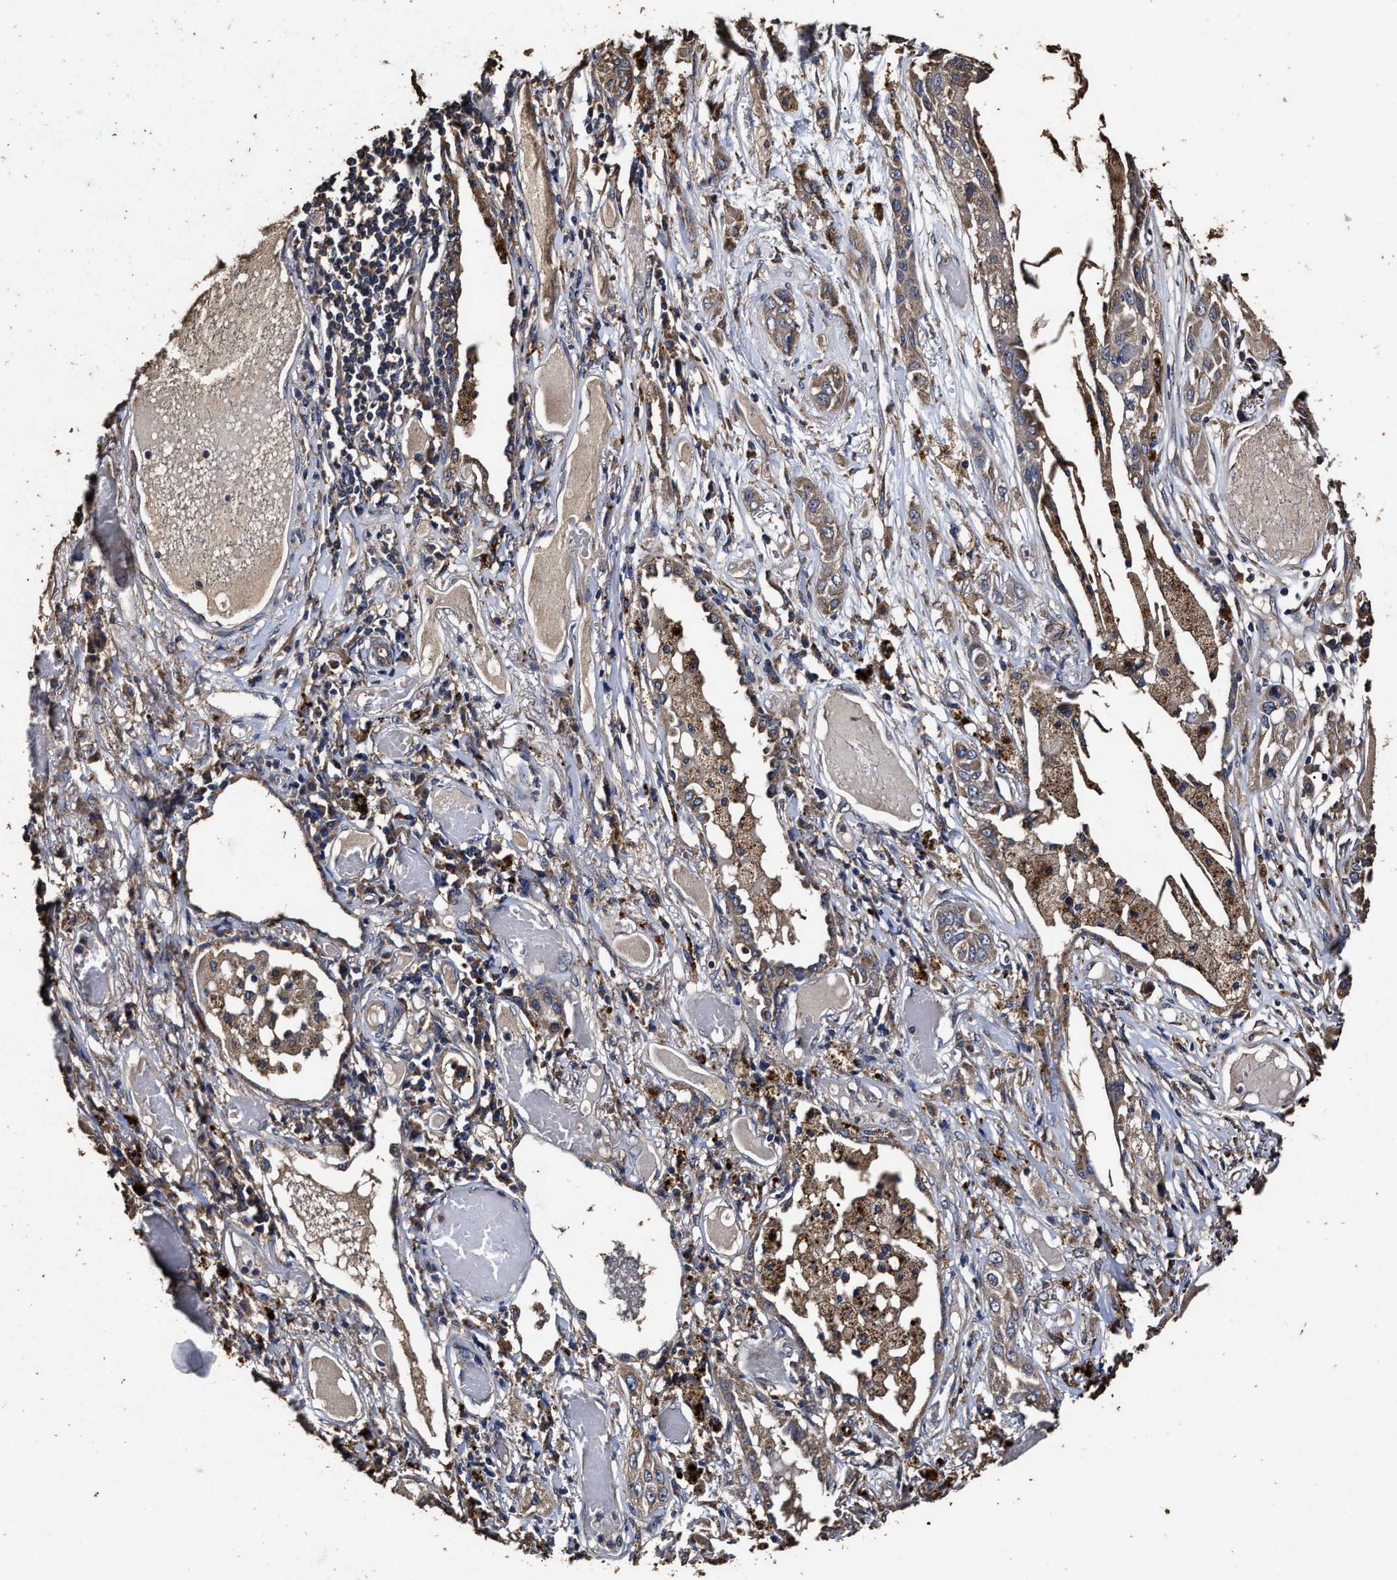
{"staining": {"intensity": "moderate", "quantity": ">75%", "location": "cytoplasmic/membranous"}, "tissue": "lung cancer", "cell_type": "Tumor cells", "image_type": "cancer", "snomed": [{"axis": "morphology", "description": "Squamous cell carcinoma, NOS"}, {"axis": "topography", "description": "Lung"}], "caption": "A high-resolution micrograph shows immunohistochemistry staining of squamous cell carcinoma (lung), which reveals moderate cytoplasmic/membranous positivity in approximately >75% of tumor cells. The staining was performed using DAB (3,3'-diaminobenzidine) to visualize the protein expression in brown, while the nuclei were stained in blue with hematoxylin (Magnification: 20x).", "gene": "PPM1K", "patient": {"sex": "male", "age": 71}}